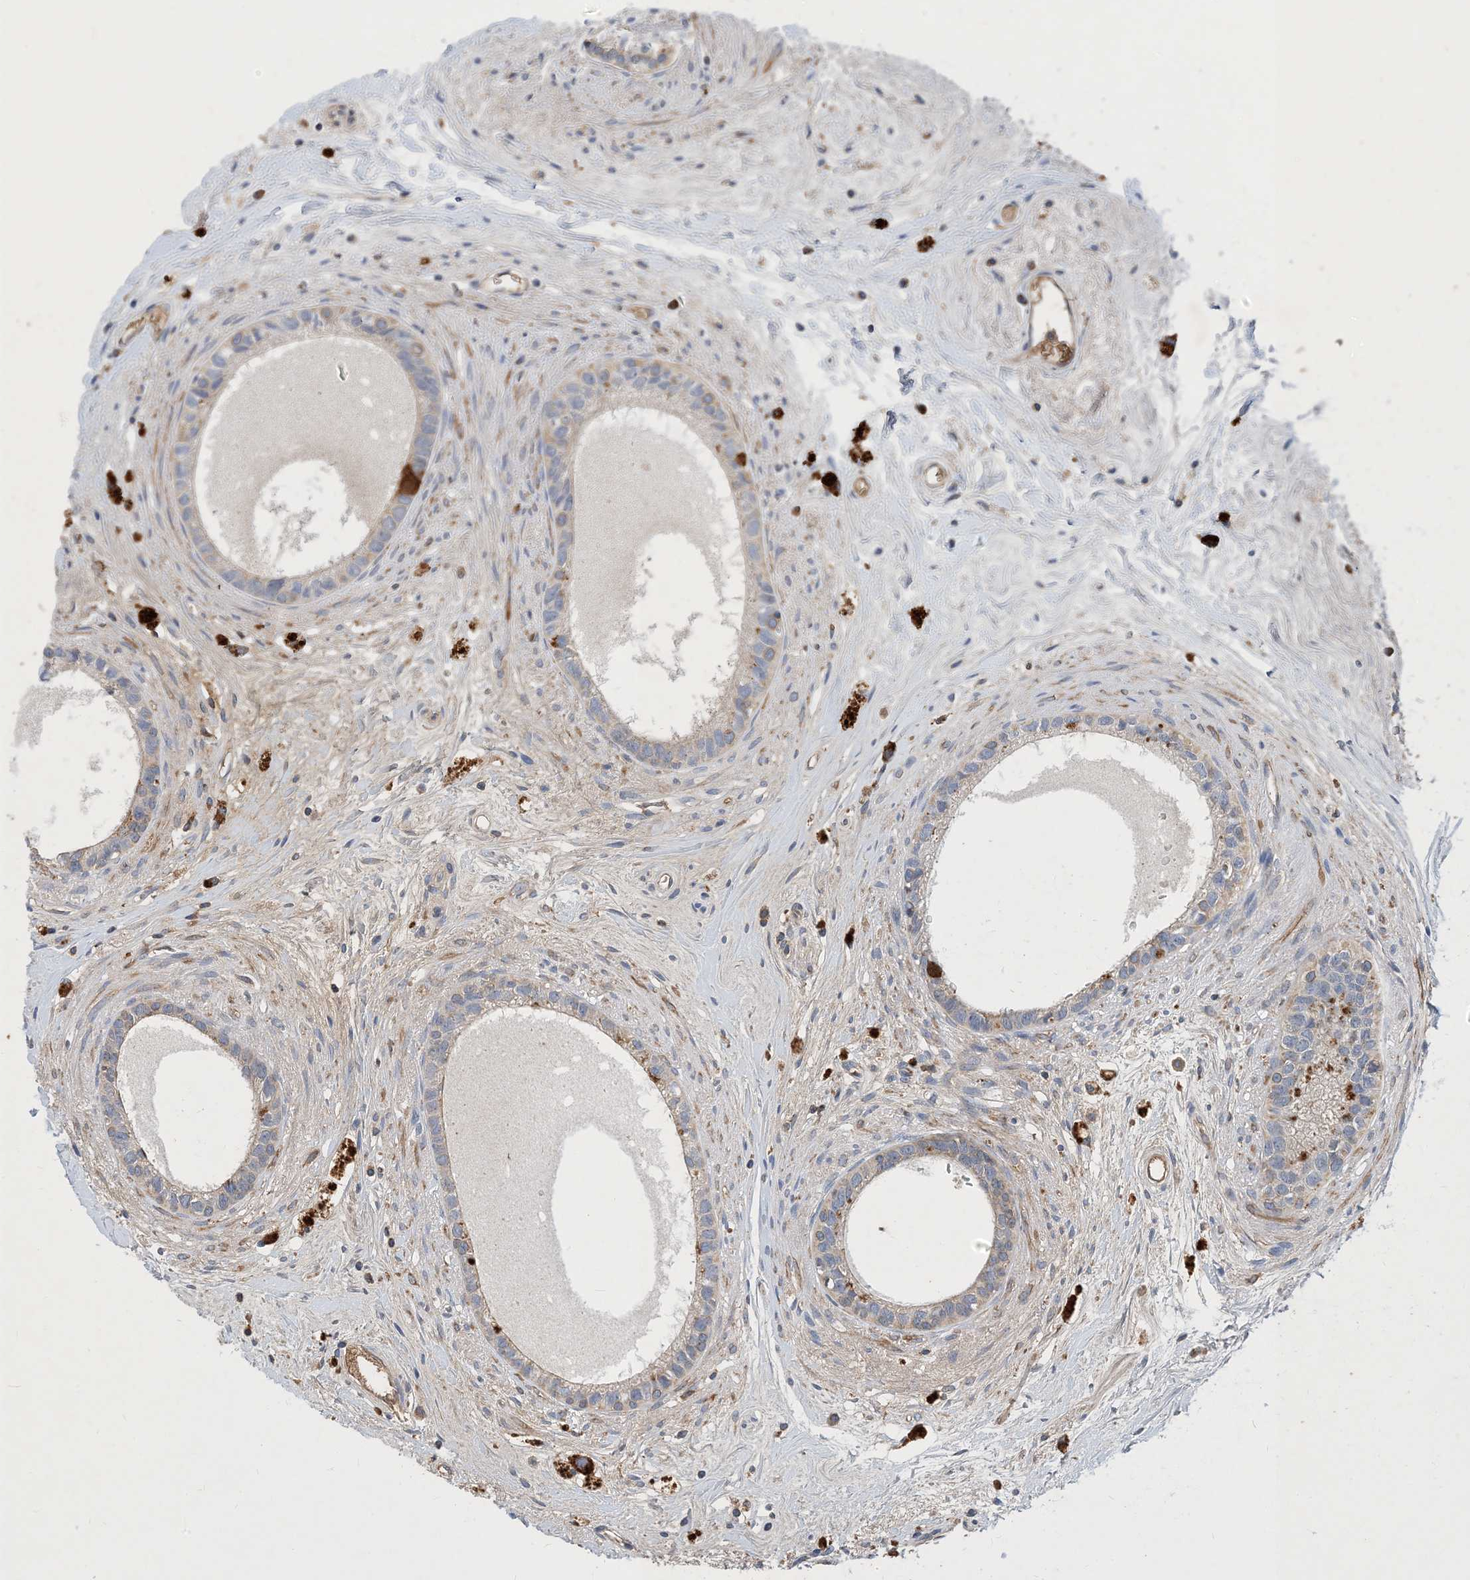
{"staining": {"intensity": "moderate", "quantity": "<25%", "location": "cytoplasmic/membranous"}, "tissue": "epididymis", "cell_type": "Glandular cells", "image_type": "normal", "snomed": [{"axis": "morphology", "description": "Normal tissue, NOS"}, {"axis": "topography", "description": "Epididymis"}], "caption": "The micrograph shows a brown stain indicating the presence of a protein in the cytoplasmic/membranous of glandular cells in epididymis. The staining was performed using DAB, with brown indicating positive protein expression. Nuclei are stained blue with hematoxylin.", "gene": "STK19", "patient": {"sex": "male", "age": 80}}